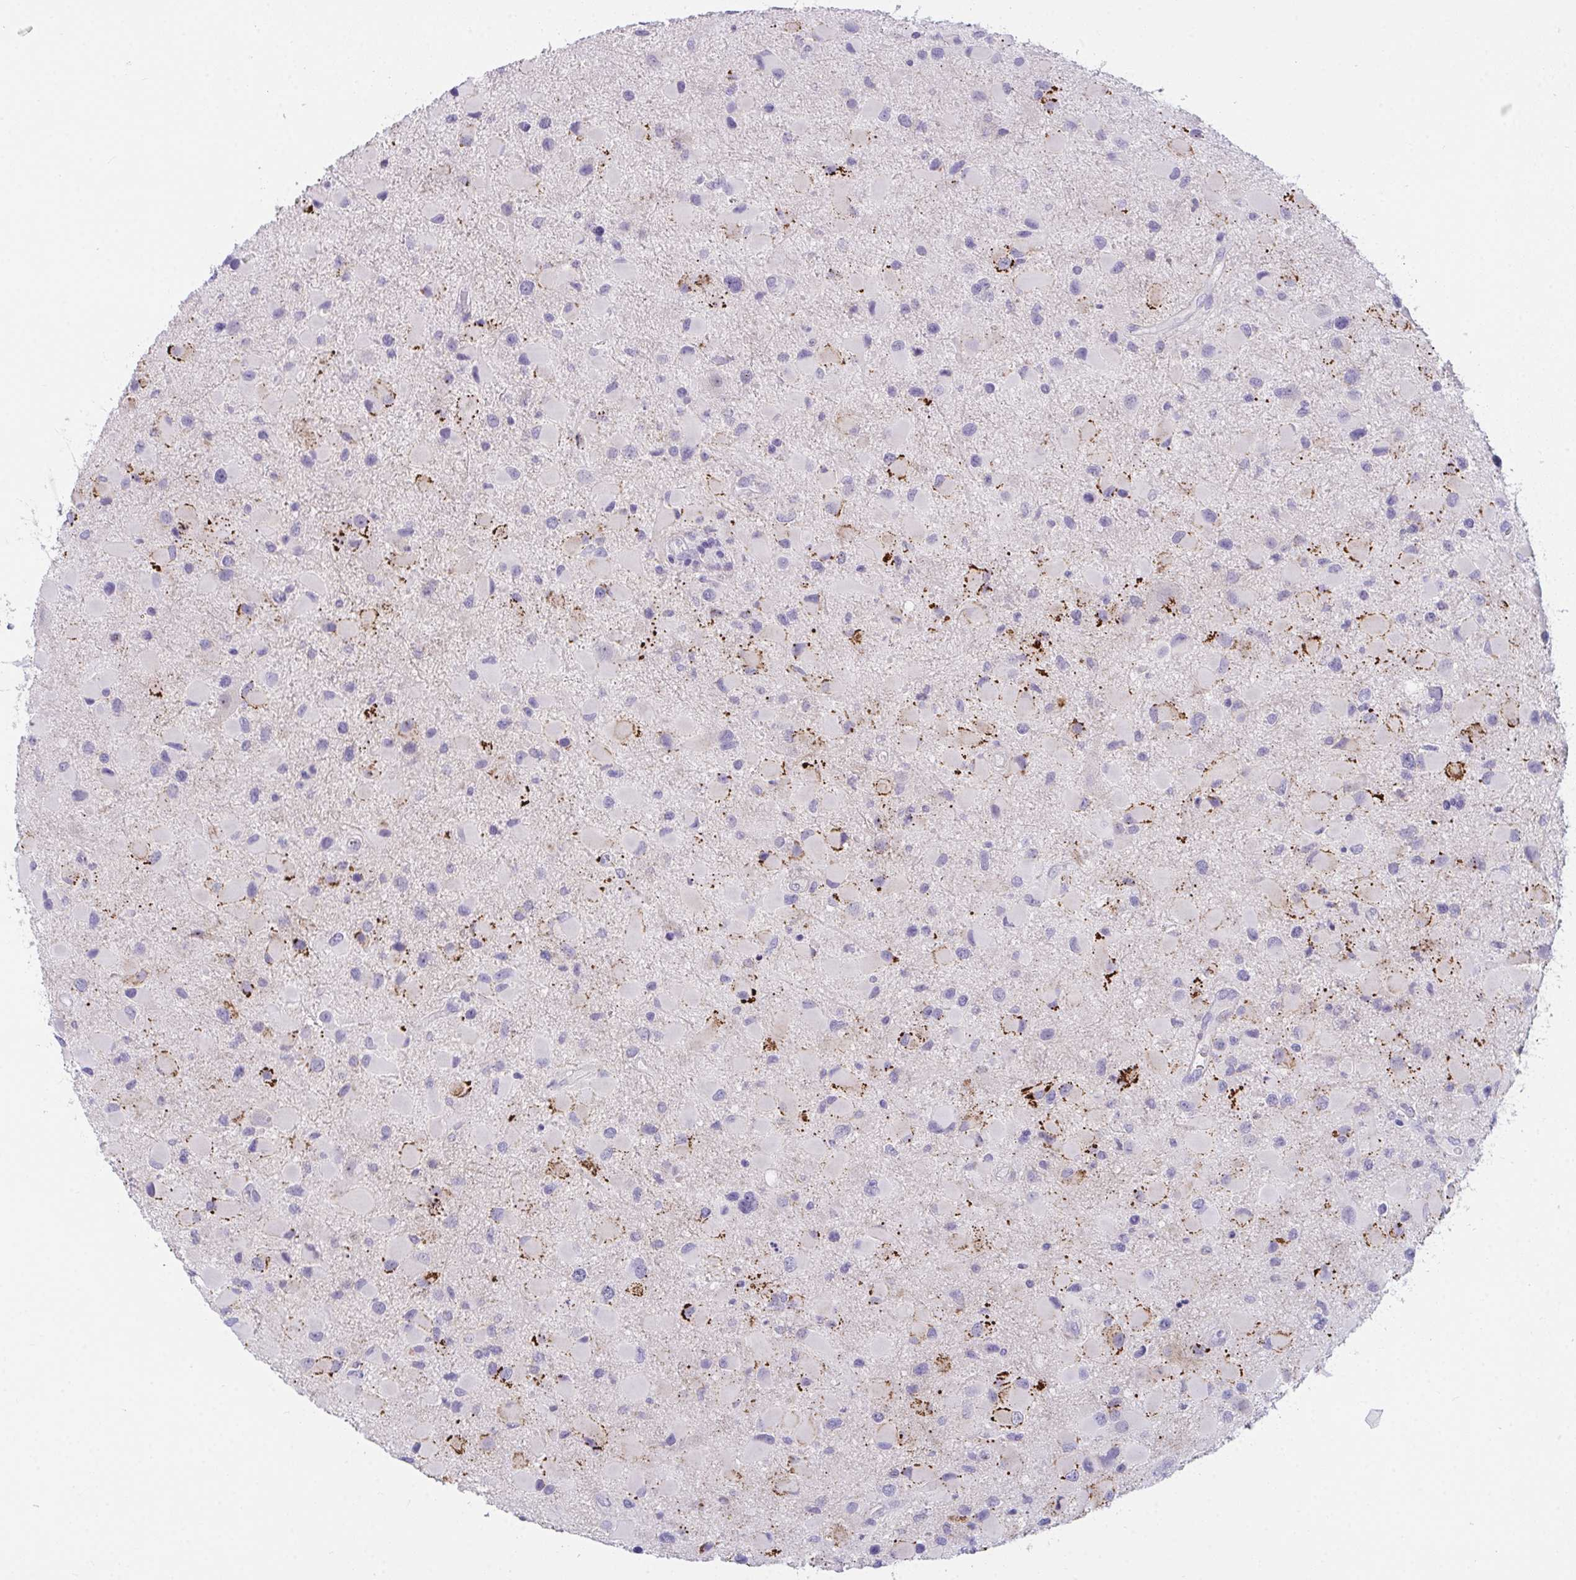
{"staining": {"intensity": "moderate", "quantity": "<25%", "location": "cytoplasmic/membranous"}, "tissue": "glioma", "cell_type": "Tumor cells", "image_type": "cancer", "snomed": [{"axis": "morphology", "description": "Glioma, malignant, Low grade"}, {"axis": "topography", "description": "Brain"}], "caption": "Protein expression analysis of human low-grade glioma (malignant) reveals moderate cytoplasmic/membranous expression in approximately <25% of tumor cells.", "gene": "SEMA6B", "patient": {"sex": "female", "age": 32}}